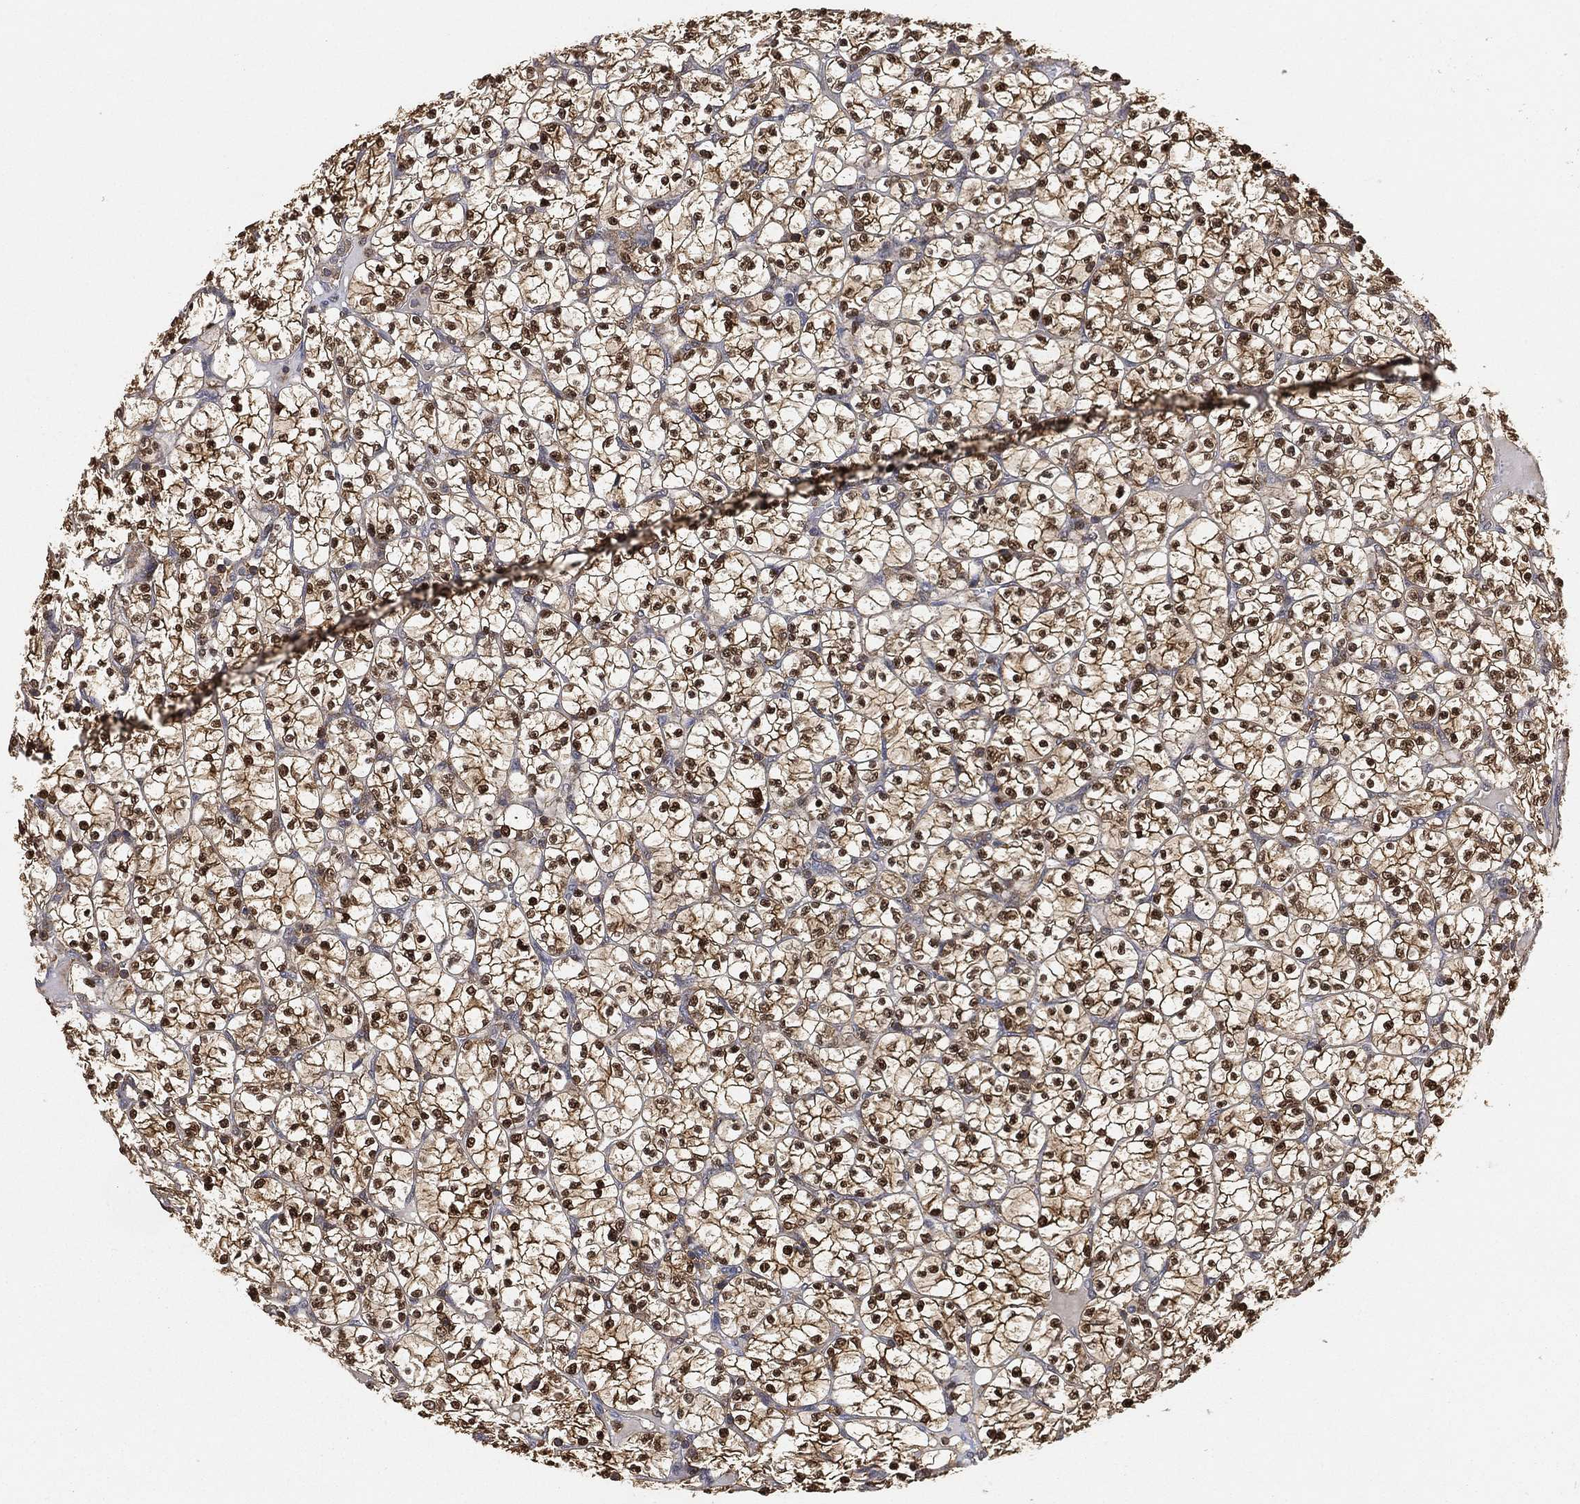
{"staining": {"intensity": "strong", "quantity": ">75%", "location": "cytoplasmic/membranous,nuclear"}, "tissue": "renal cancer", "cell_type": "Tumor cells", "image_type": "cancer", "snomed": [{"axis": "morphology", "description": "Adenocarcinoma, NOS"}, {"axis": "topography", "description": "Kidney"}], "caption": "IHC of renal cancer displays high levels of strong cytoplasmic/membranous and nuclear expression in approximately >75% of tumor cells.", "gene": "CRYL1", "patient": {"sex": "female", "age": 89}}